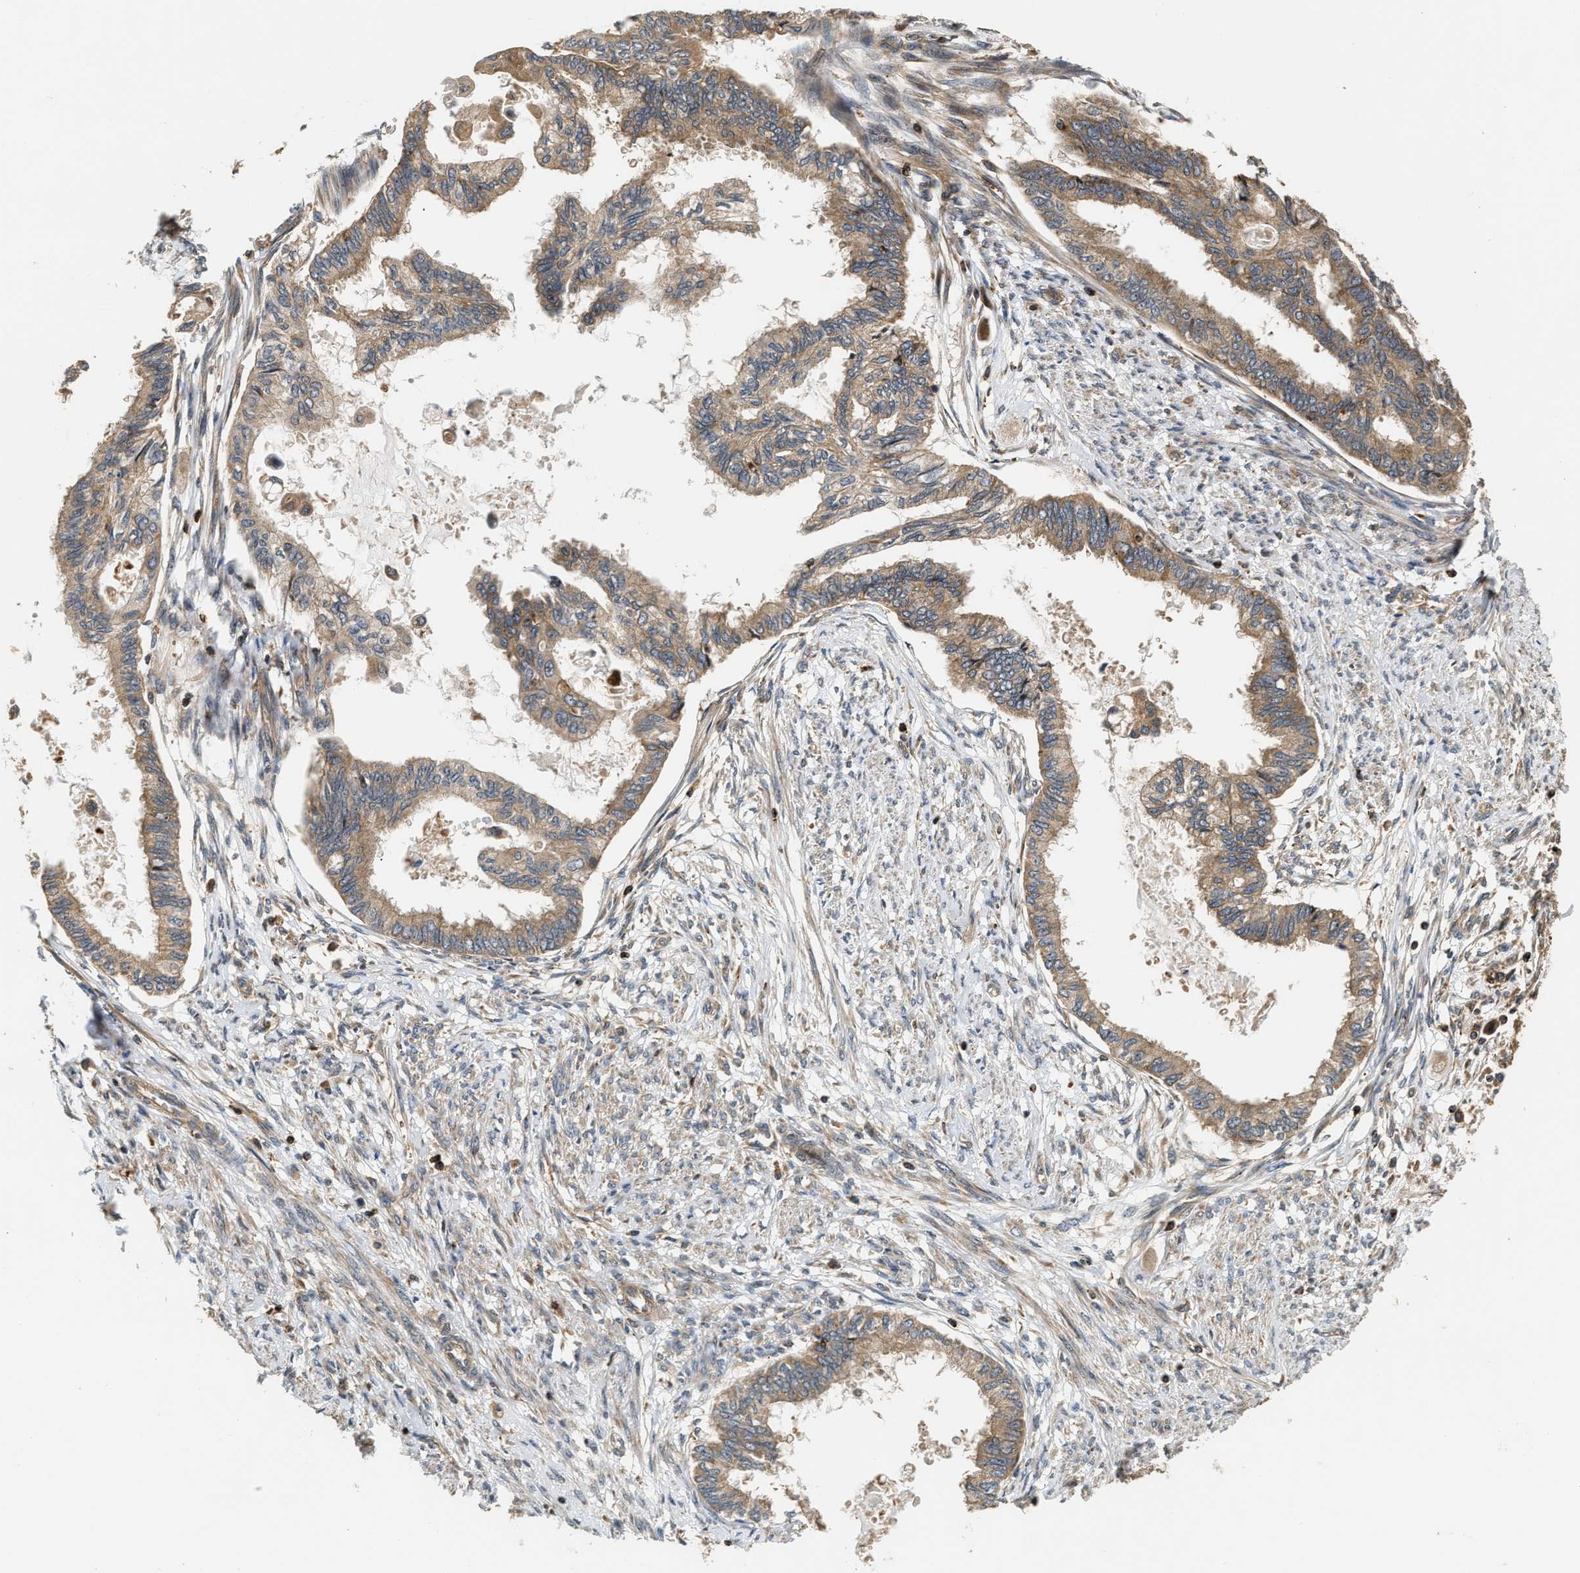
{"staining": {"intensity": "moderate", "quantity": ">75%", "location": "cytoplasmic/membranous"}, "tissue": "cervical cancer", "cell_type": "Tumor cells", "image_type": "cancer", "snomed": [{"axis": "morphology", "description": "Normal tissue, NOS"}, {"axis": "morphology", "description": "Adenocarcinoma, NOS"}, {"axis": "topography", "description": "Cervix"}, {"axis": "topography", "description": "Endometrium"}], "caption": "Adenocarcinoma (cervical) was stained to show a protein in brown. There is medium levels of moderate cytoplasmic/membranous positivity in about >75% of tumor cells. (DAB (3,3'-diaminobenzidine) IHC with brightfield microscopy, high magnification).", "gene": "SNX5", "patient": {"sex": "female", "age": 86}}